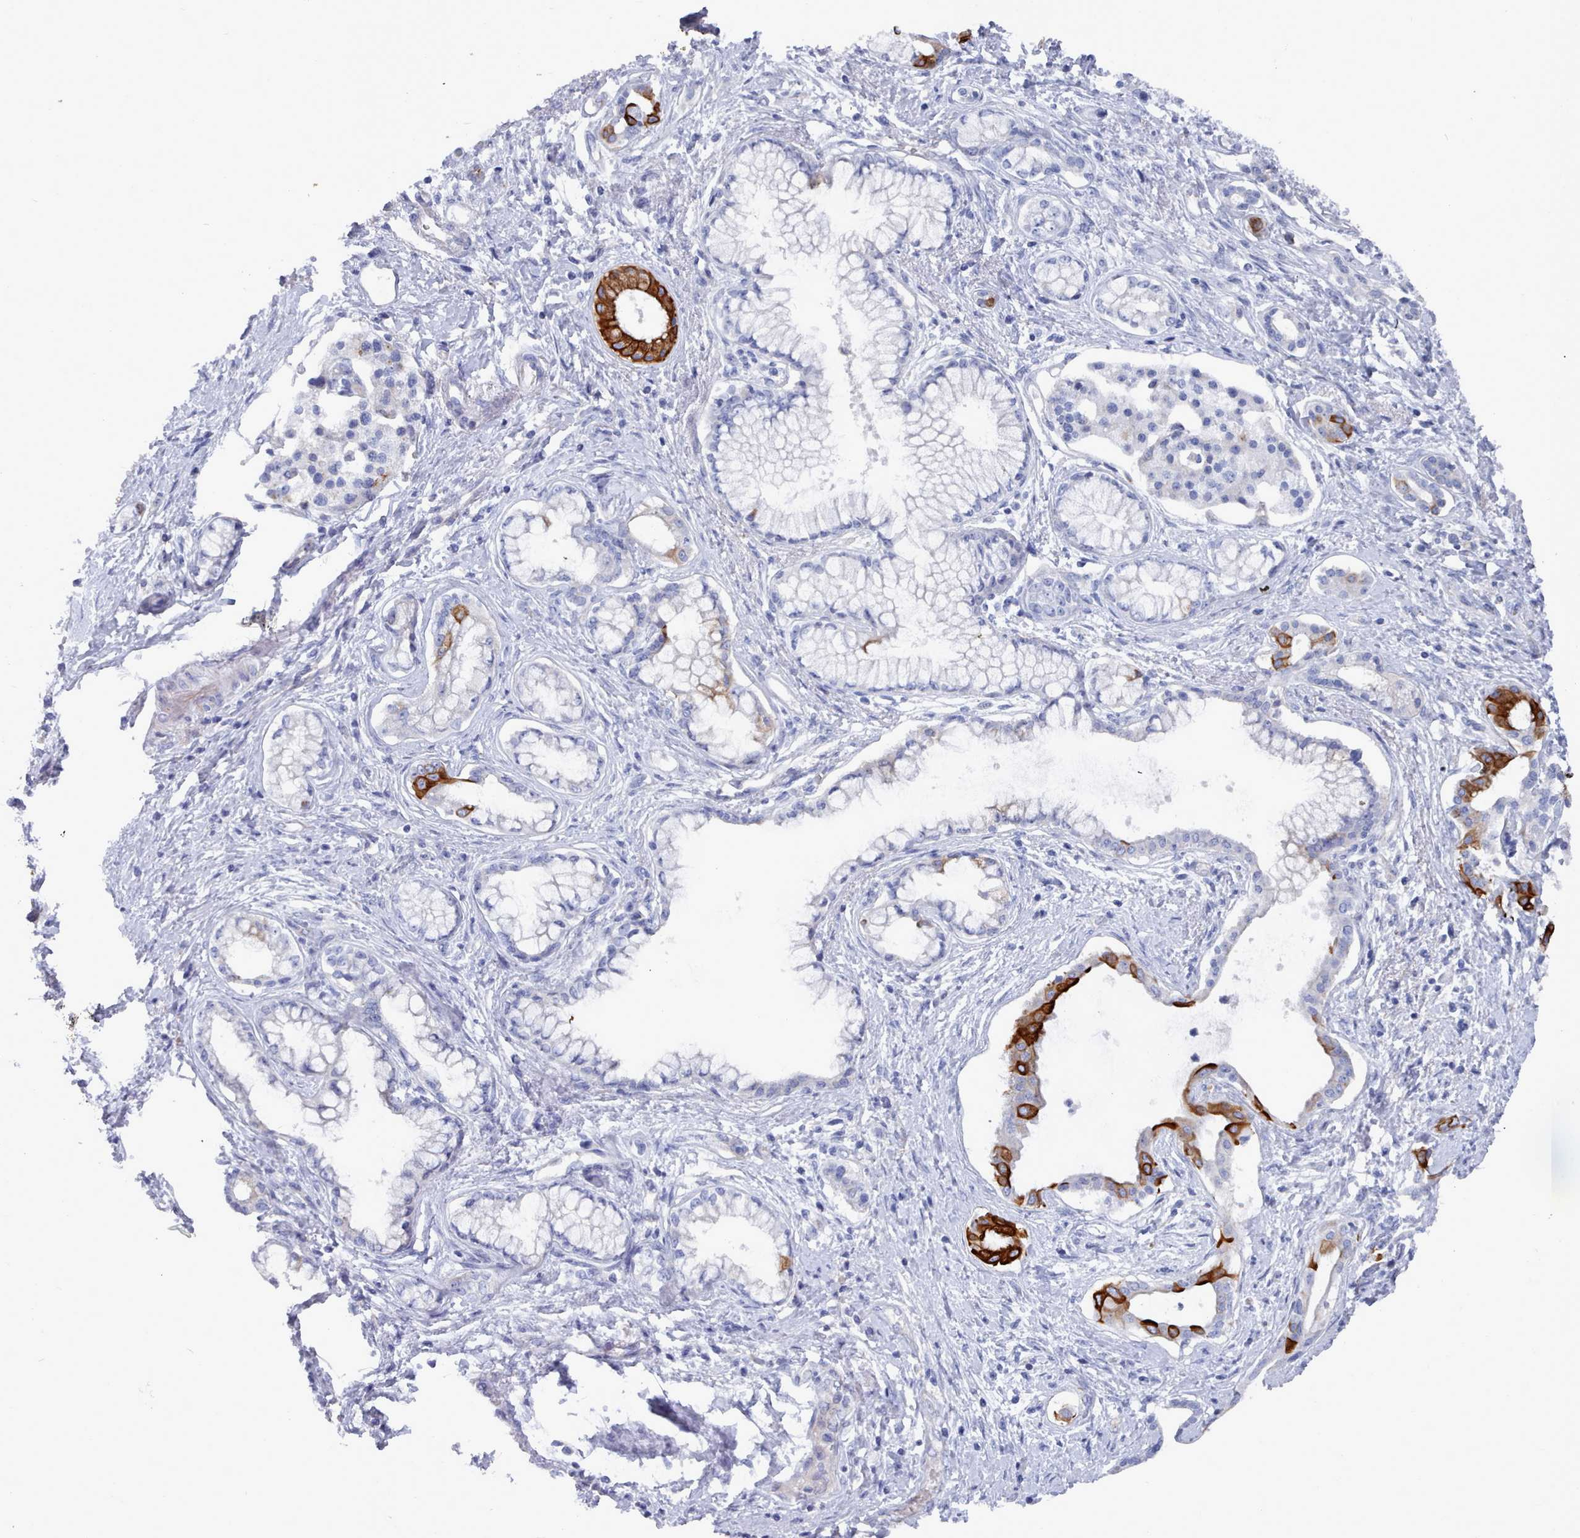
{"staining": {"intensity": "strong", "quantity": "<25%", "location": "cytoplasmic/membranous"}, "tissue": "pancreatic cancer", "cell_type": "Tumor cells", "image_type": "cancer", "snomed": [{"axis": "morphology", "description": "Adenocarcinoma, NOS"}, {"axis": "topography", "description": "Pancreas"}], "caption": "Immunohistochemical staining of pancreatic adenocarcinoma reveals medium levels of strong cytoplasmic/membranous protein positivity in approximately <25% of tumor cells. Using DAB (3,3'-diaminobenzidine) (brown) and hematoxylin (blue) stains, captured at high magnification using brightfield microscopy.", "gene": "PDE4C", "patient": {"sex": "male", "age": 70}}